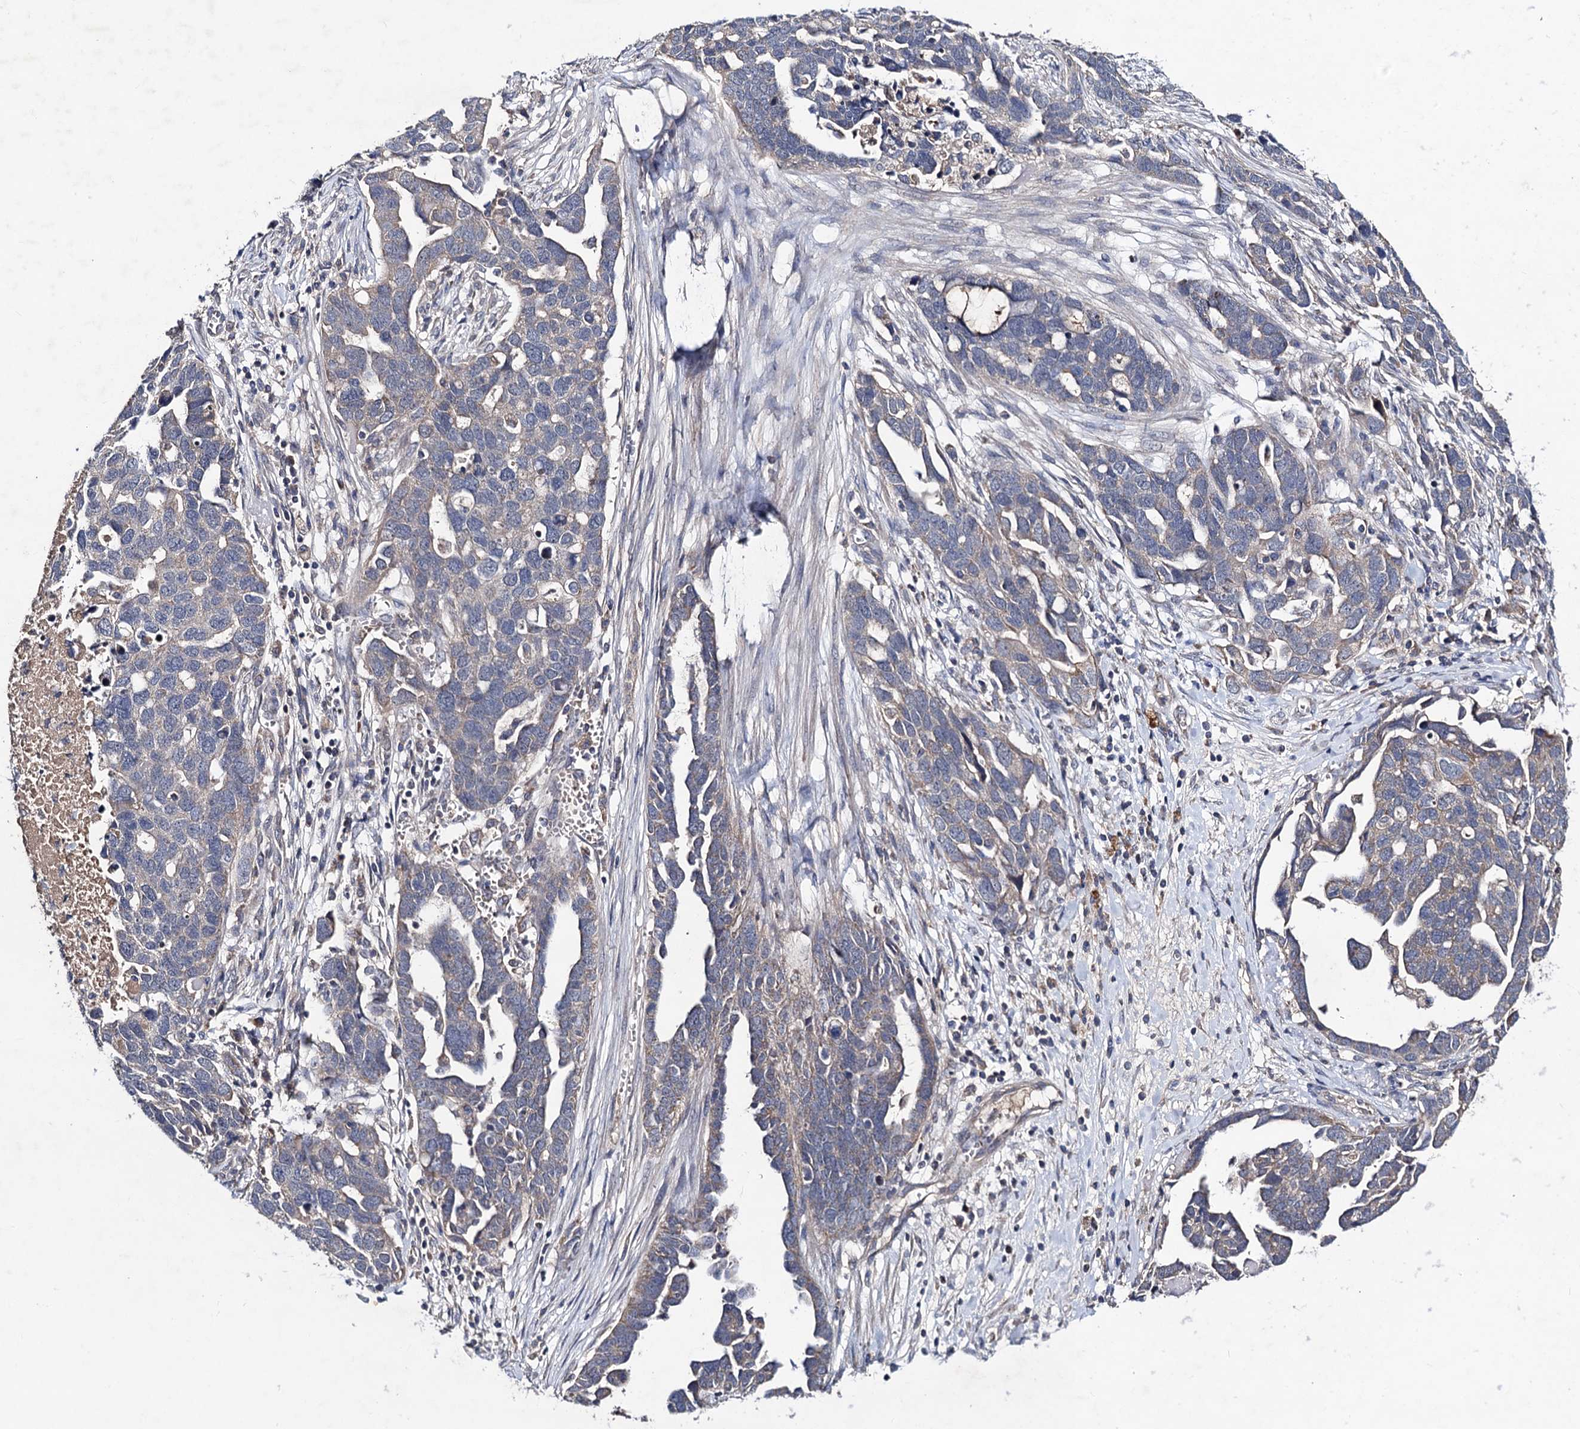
{"staining": {"intensity": "weak", "quantity": "<25%", "location": "cytoplasmic/membranous"}, "tissue": "ovarian cancer", "cell_type": "Tumor cells", "image_type": "cancer", "snomed": [{"axis": "morphology", "description": "Cystadenocarcinoma, serous, NOS"}, {"axis": "topography", "description": "Ovary"}], "caption": "Immunohistochemistry (IHC) micrograph of serous cystadenocarcinoma (ovarian) stained for a protein (brown), which reveals no staining in tumor cells. (Immunohistochemistry, brightfield microscopy, high magnification).", "gene": "VPS37D", "patient": {"sex": "female", "age": 54}}